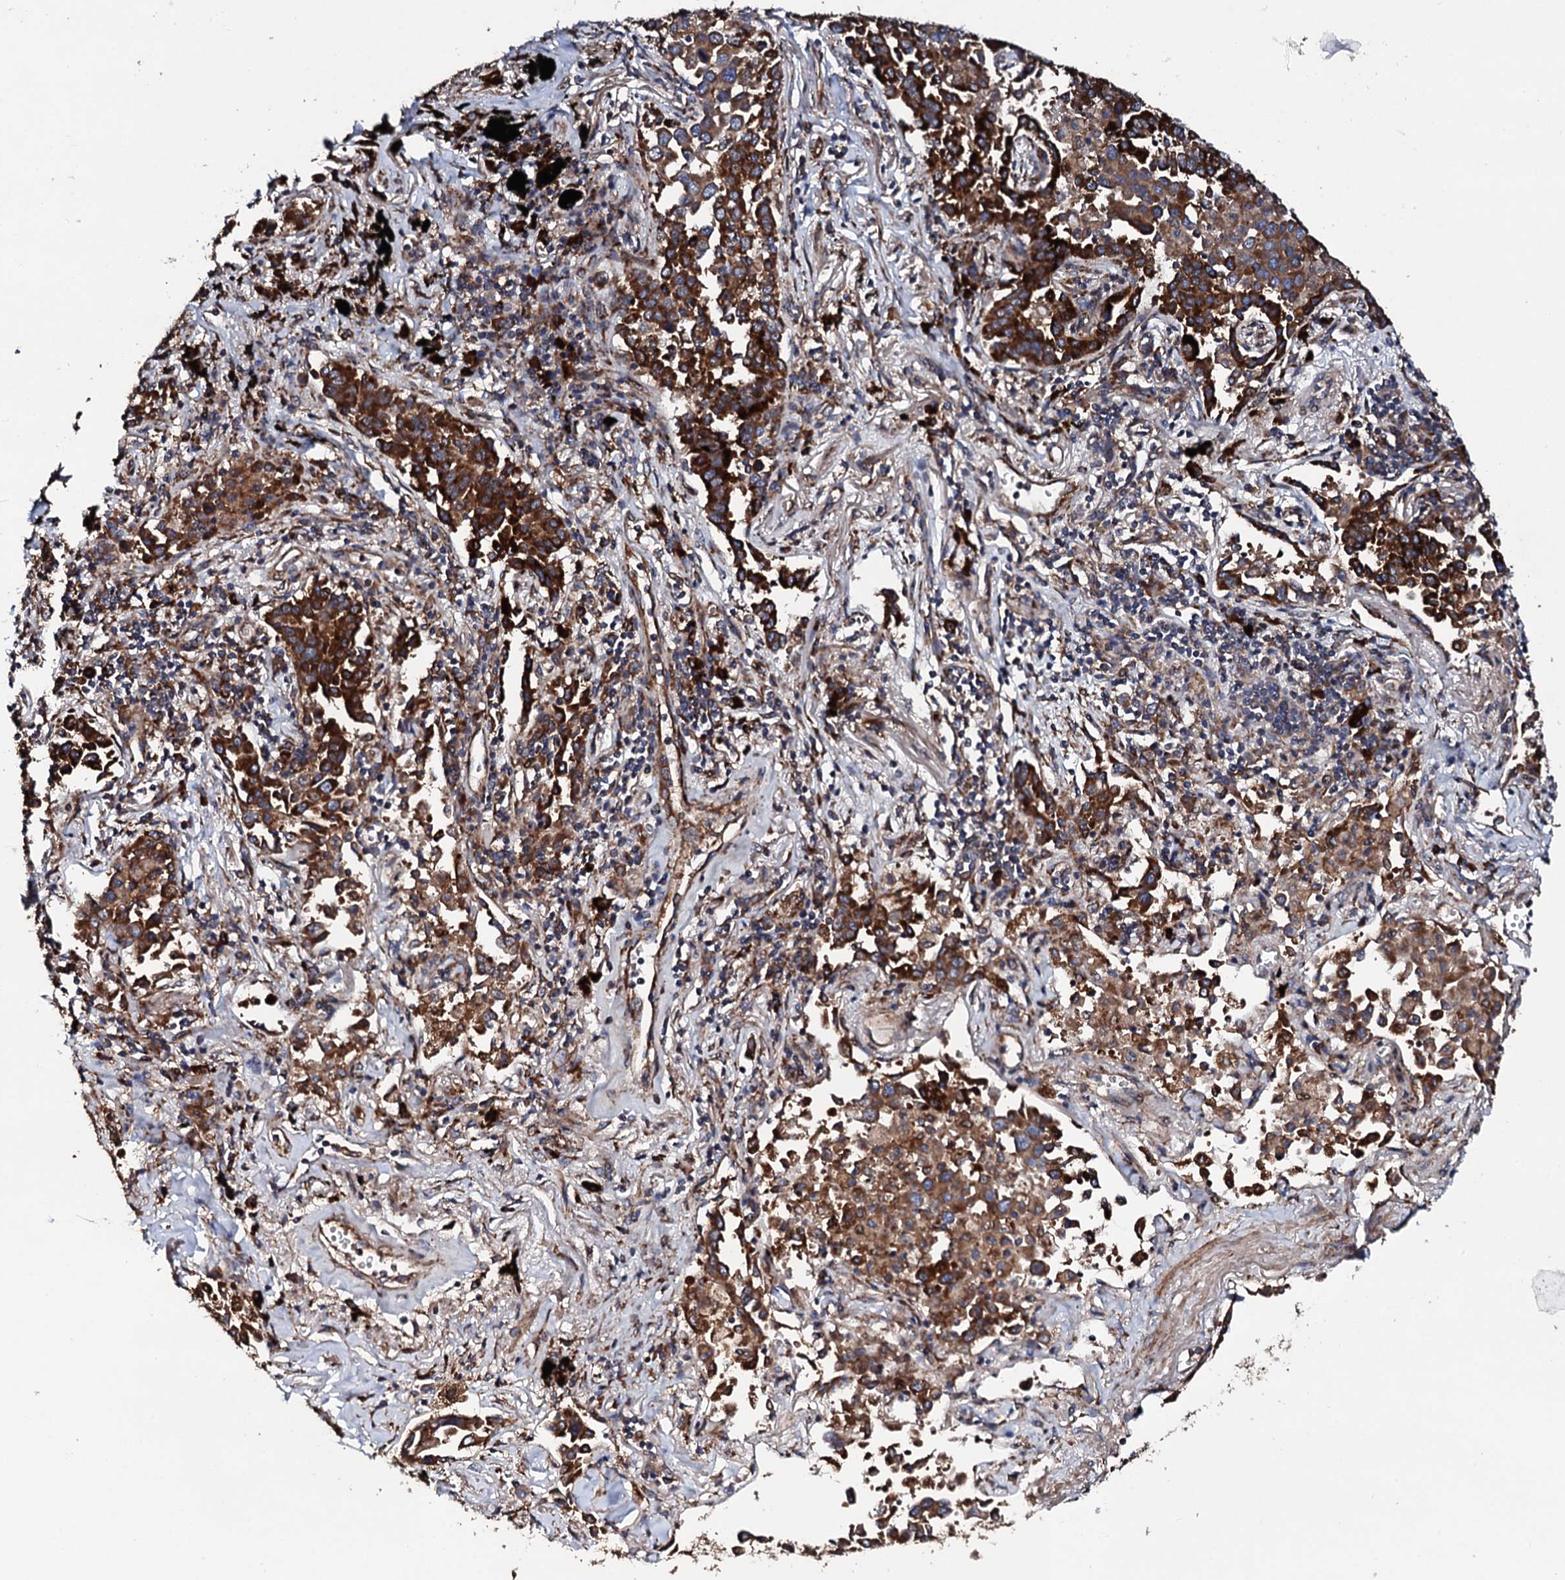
{"staining": {"intensity": "strong", "quantity": ">75%", "location": "cytoplasmic/membranous"}, "tissue": "lung cancer", "cell_type": "Tumor cells", "image_type": "cancer", "snomed": [{"axis": "morphology", "description": "Adenocarcinoma, NOS"}, {"axis": "topography", "description": "Lung"}], "caption": "Protein staining reveals strong cytoplasmic/membranous expression in about >75% of tumor cells in adenocarcinoma (lung). (IHC, brightfield microscopy, high magnification).", "gene": "LIPT2", "patient": {"sex": "male", "age": 67}}